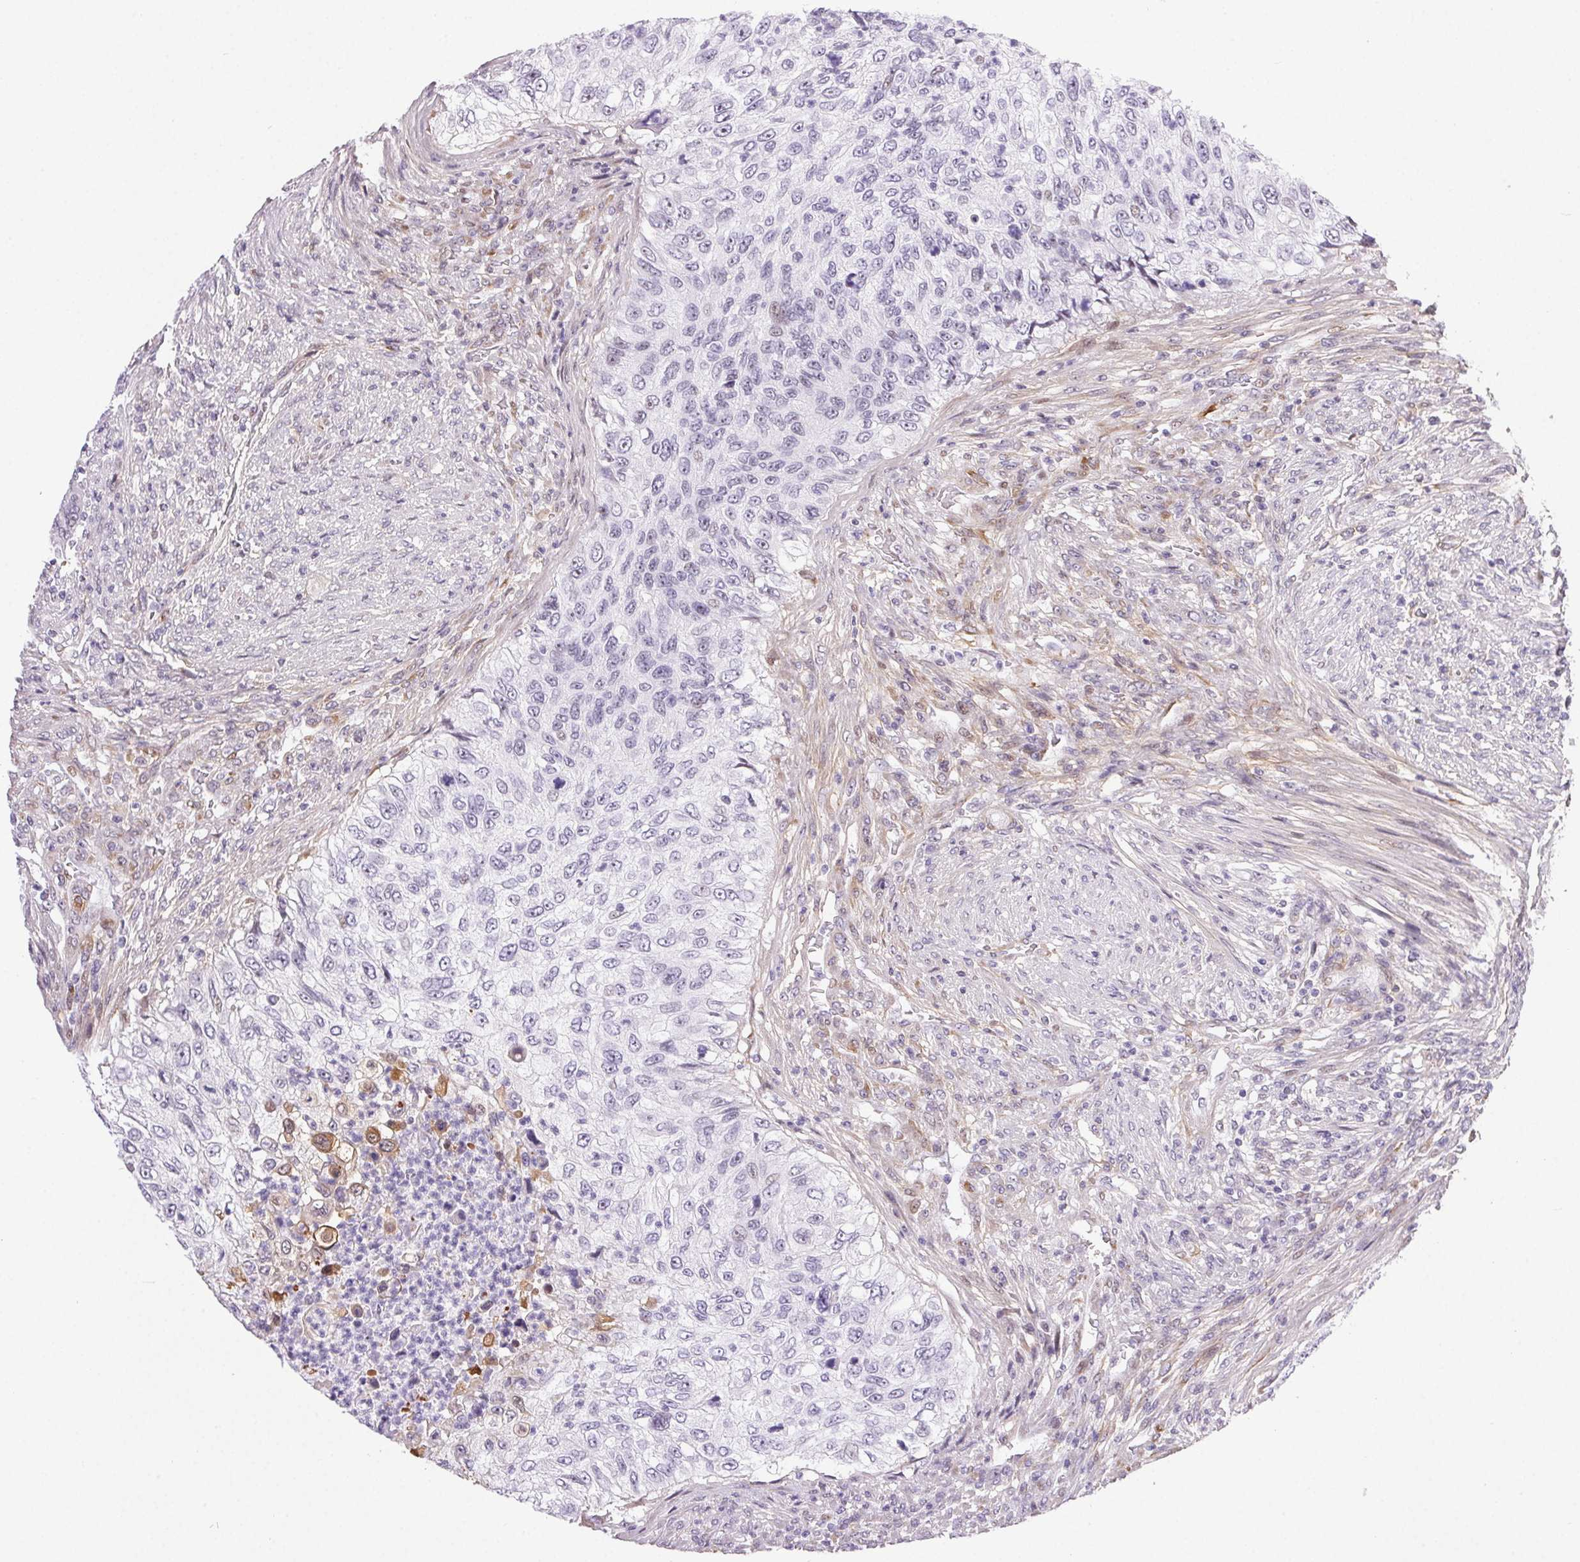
{"staining": {"intensity": "negative", "quantity": "none", "location": "none"}, "tissue": "urothelial cancer", "cell_type": "Tumor cells", "image_type": "cancer", "snomed": [{"axis": "morphology", "description": "Urothelial carcinoma, High grade"}, {"axis": "topography", "description": "Urinary bladder"}], "caption": "Tumor cells show no significant protein expression in urothelial cancer.", "gene": "PDZD2", "patient": {"sex": "female", "age": 60}}